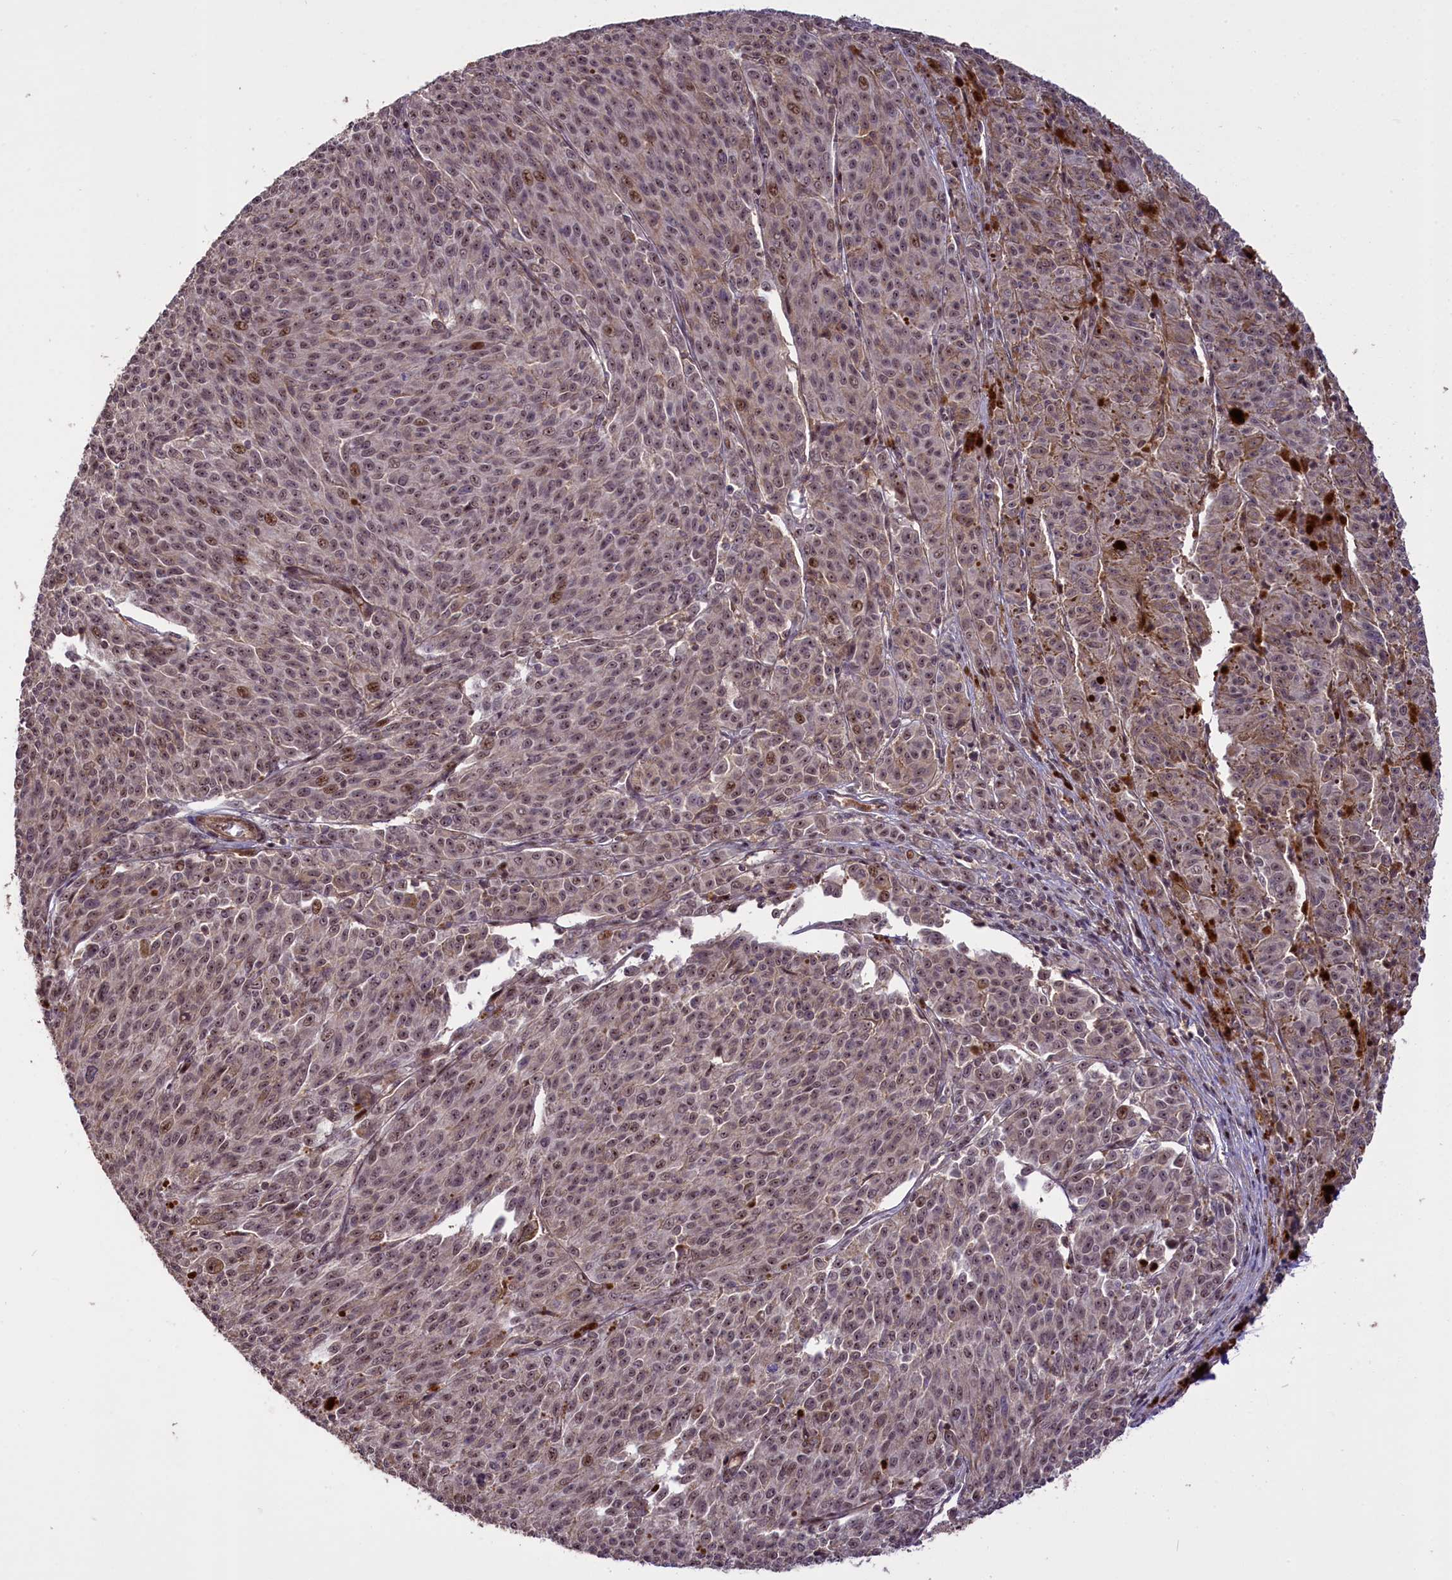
{"staining": {"intensity": "moderate", "quantity": "25%-75%", "location": "nuclear"}, "tissue": "melanoma", "cell_type": "Tumor cells", "image_type": "cancer", "snomed": [{"axis": "morphology", "description": "Malignant melanoma, NOS"}, {"axis": "topography", "description": "Skin"}], "caption": "Immunohistochemistry staining of melanoma, which shows medium levels of moderate nuclear staining in about 25%-75% of tumor cells indicating moderate nuclear protein expression. The staining was performed using DAB (3,3'-diaminobenzidine) (brown) for protein detection and nuclei were counterstained in hematoxylin (blue).", "gene": "FUZ", "patient": {"sex": "female", "age": 52}}